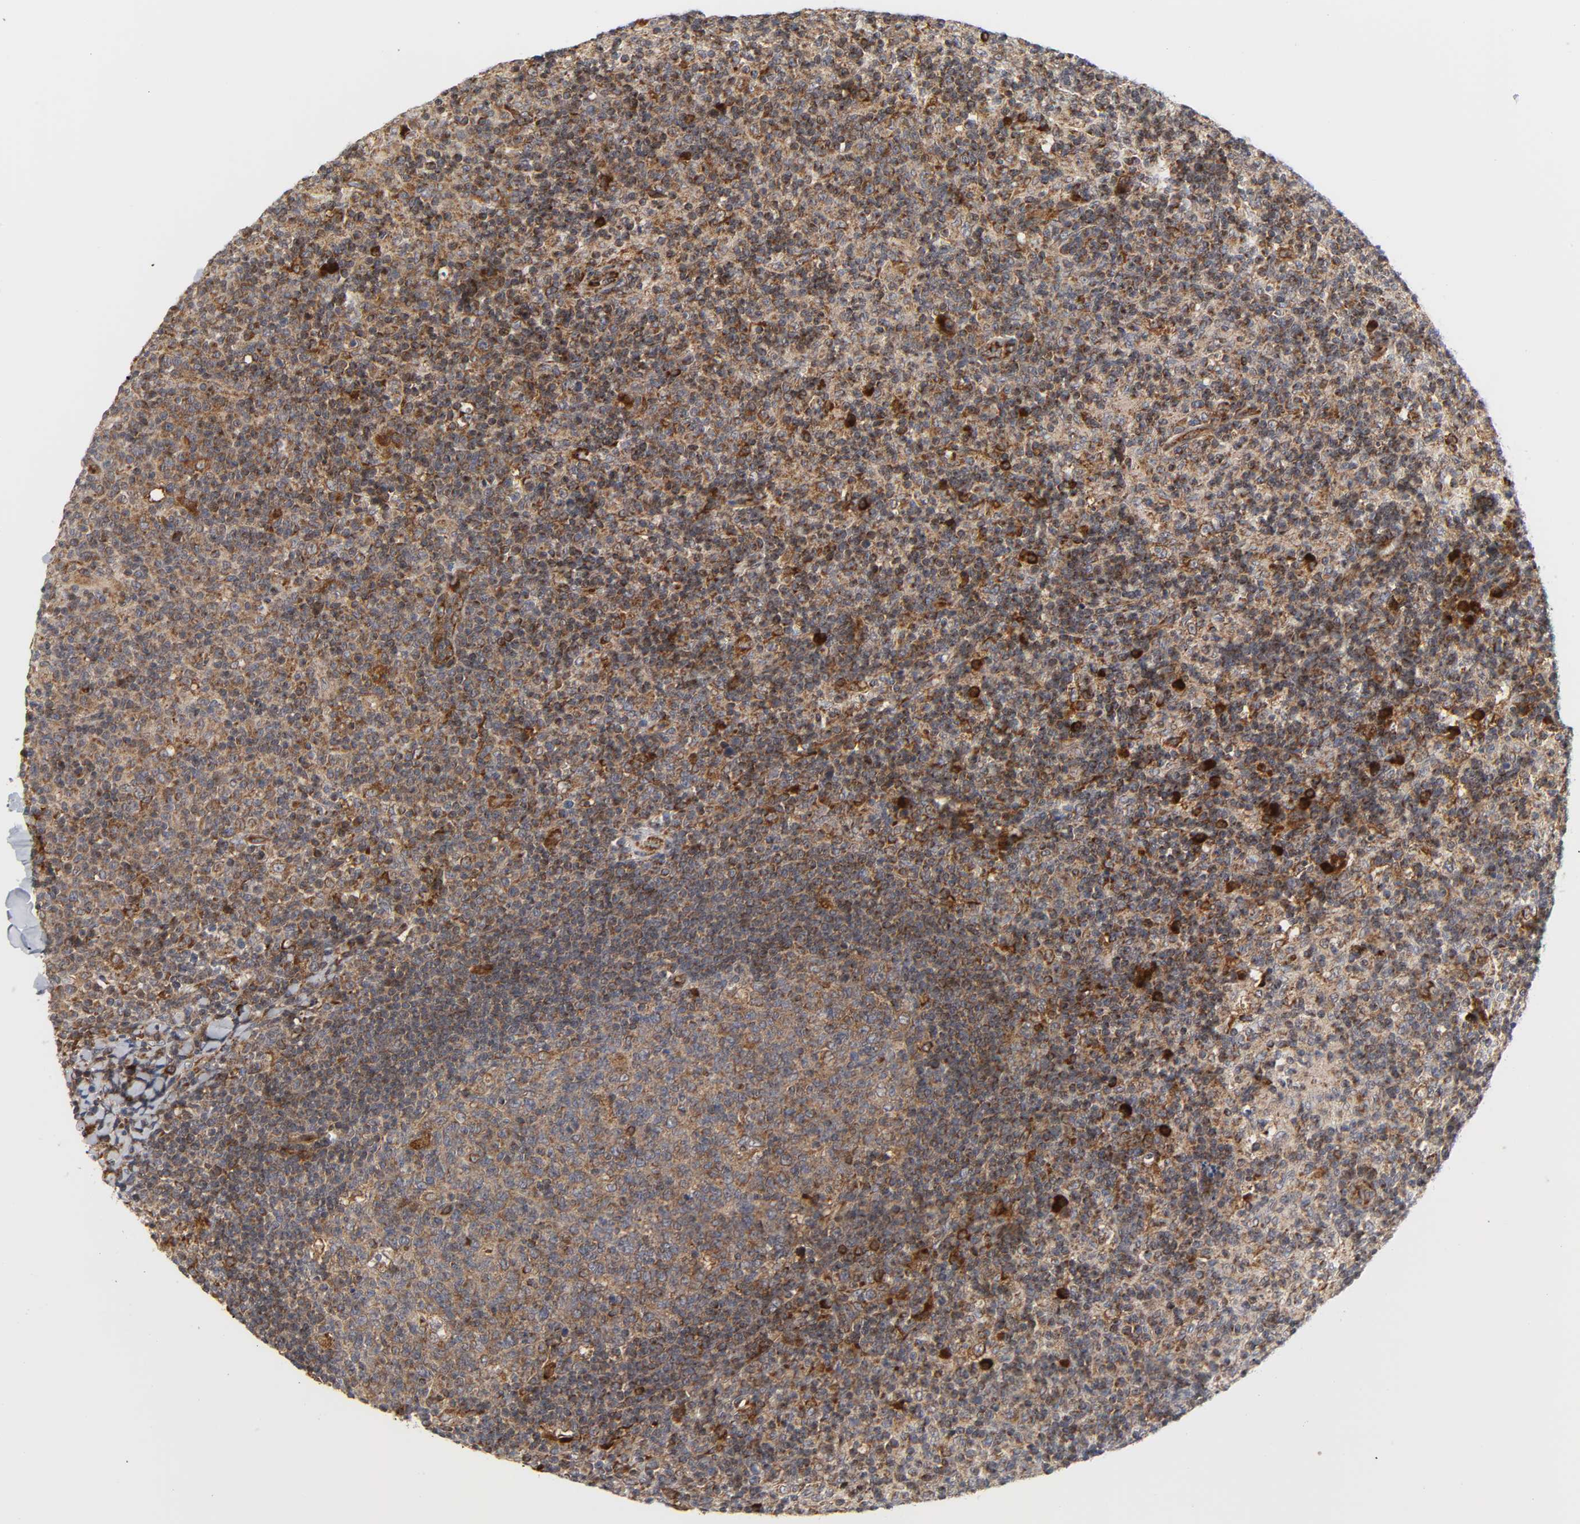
{"staining": {"intensity": "moderate", "quantity": ">75%", "location": "cytoplasmic/membranous"}, "tissue": "lymph node", "cell_type": "Germinal center cells", "image_type": "normal", "snomed": [{"axis": "morphology", "description": "Normal tissue, NOS"}, {"axis": "morphology", "description": "Inflammation, NOS"}, {"axis": "topography", "description": "Lymph node"}], "caption": "This micrograph demonstrates unremarkable lymph node stained with immunohistochemistry to label a protein in brown. The cytoplasmic/membranous of germinal center cells show moderate positivity for the protein. Nuclei are counter-stained blue.", "gene": "BAX", "patient": {"sex": "male", "age": 55}}